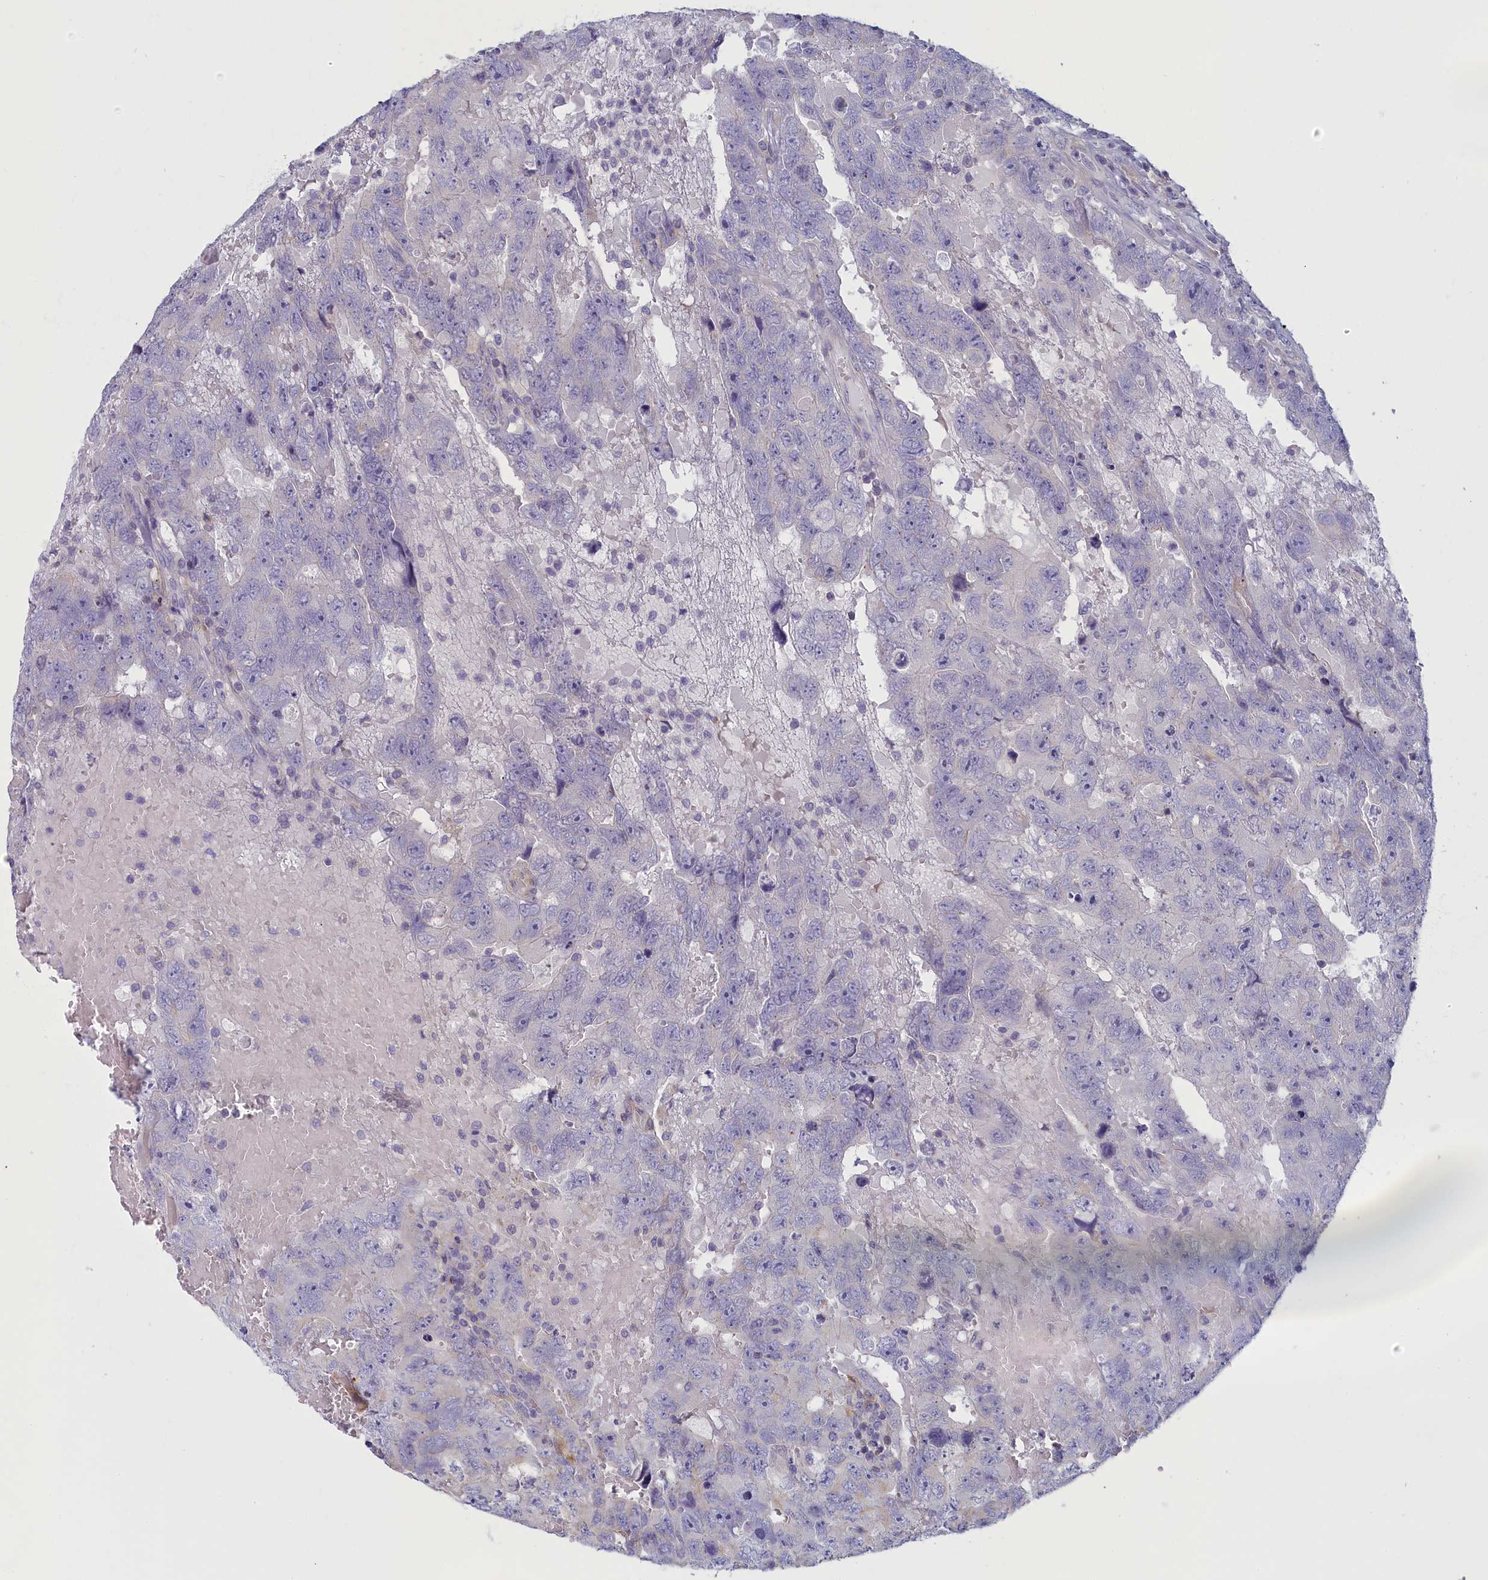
{"staining": {"intensity": "negative", "quantity": "none", "location": "none"}, "tissue": "testis cancer", "cell_type": "Tumor cells", "image_type": "cancer", "snomed": [{"axis": "morphology", "description": "Carcinoma, Embryonal, NOS"}, {"axis": "topography", "description": "Testis"}], "caption": "Testis cancer (embryonal carcinoma) was stained to show a protein in brown. There is no significant staining in tumor cells.", "gene": "NOL10", "patient": {"sex": "male", "age": 45}}